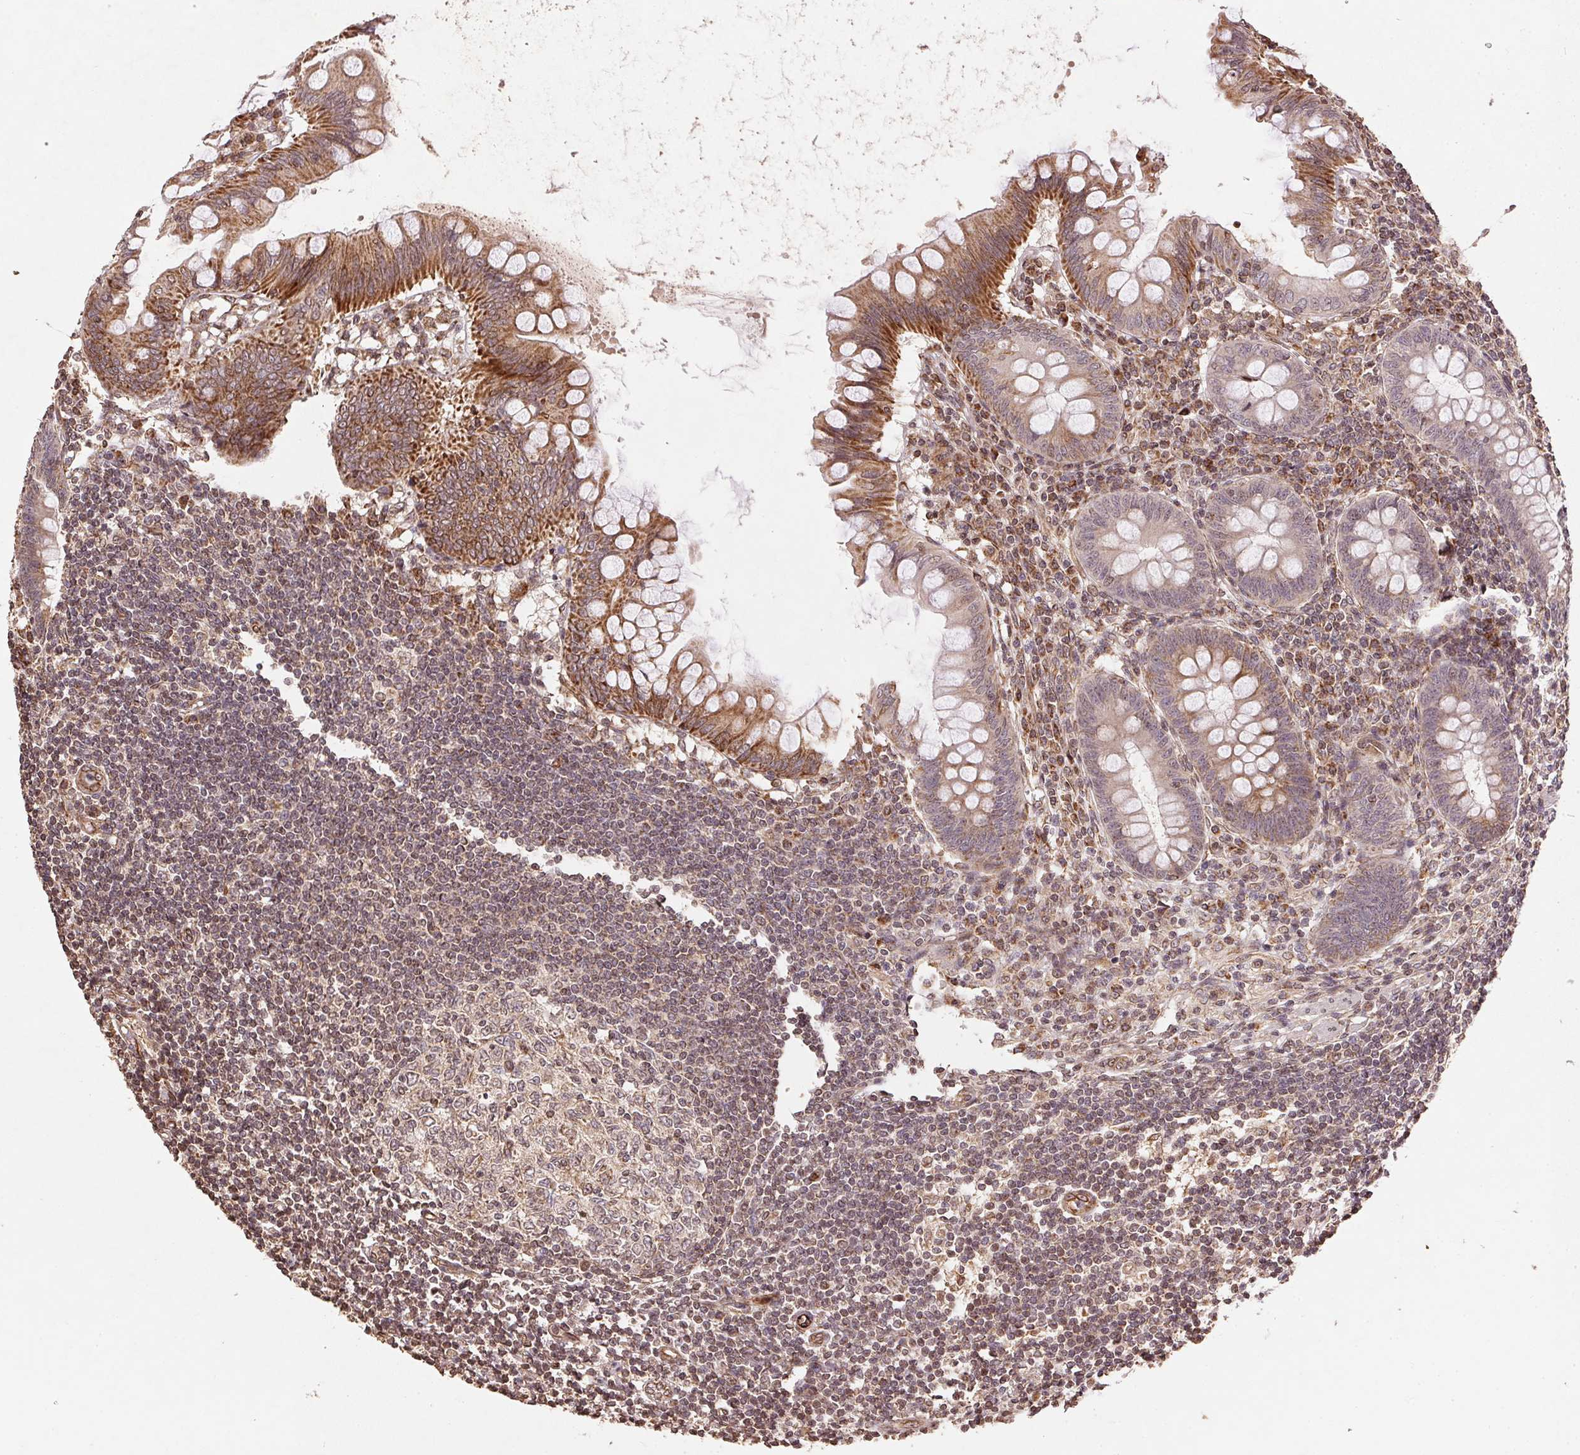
{"staining": {"intensity": "moderate", "quantity": ">75%", "location": "cytoplasmic/membranous"}, "tissue": "appendix", "cell_type": "Glandular cells", "image_type": "normal", "snomed": [{"axis": "morphology", "description": "Normal tissue, NOS"}, {"axis": "topography", "description": "Appendix"}], "caption": "Unremarkable appendix displays moderate cytoplasmic/membranous positivity in approximately >75% of glandular cells, visualized by immunohistochemistry.", "gene": "SPRED2", "patient": {"sex": "female", "age": 57}}